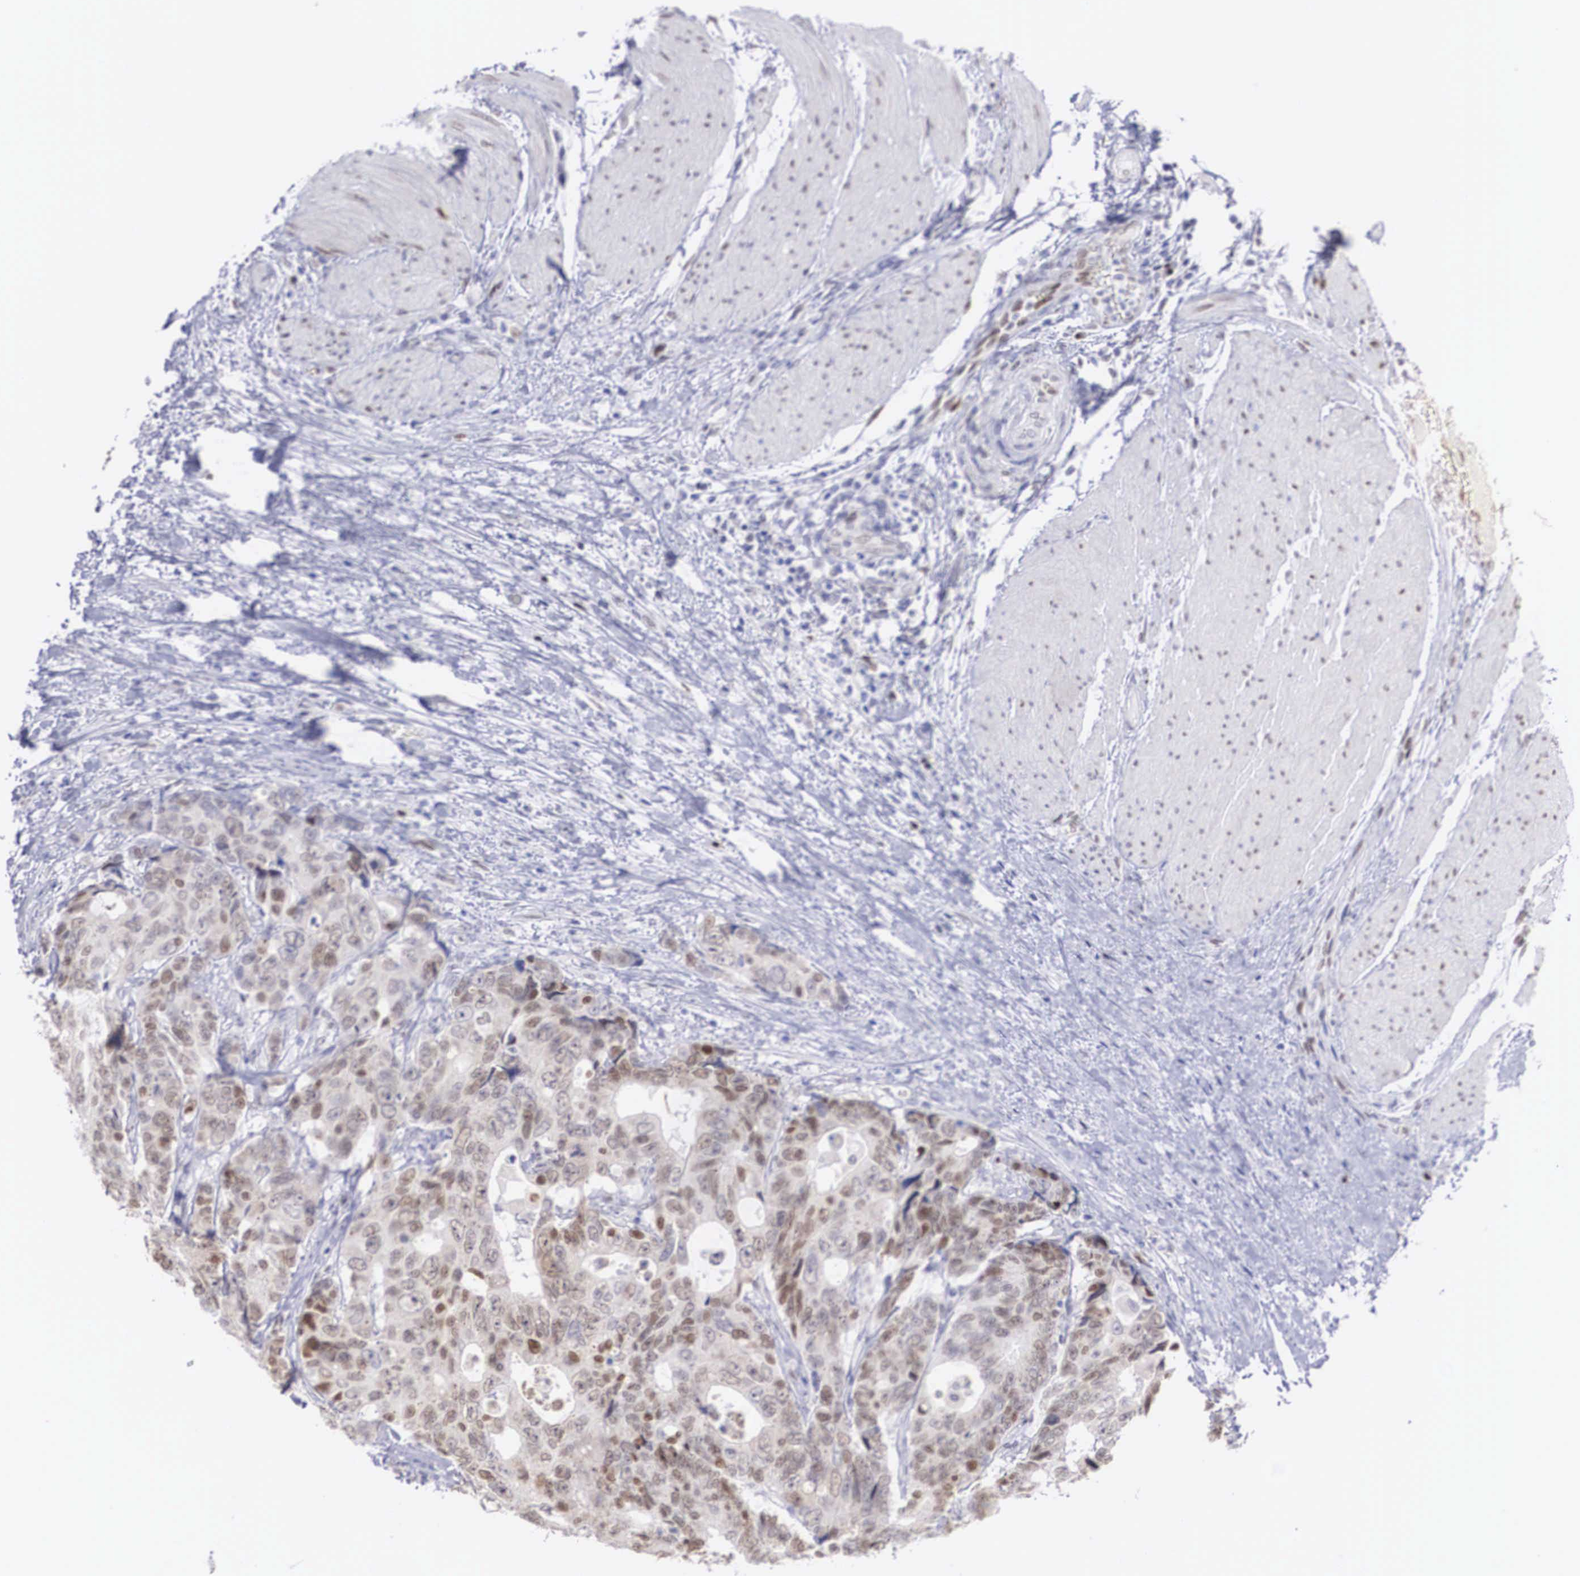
{"staining": {"intensity": "weak", "quantity": "25%-75%", "location": "nuclear"}, "tissue": "colorectal cancer", "cell_type": "Tumor cells", "image_type": "cancer", "snomed": [{"axis": "morphology", "description": "Adenocarcinoma, NOS"}, {"axis": "topography", "description": "Rectum"}], "caption": "DAB (3,3'-diaminobenzidine) immunohistochemical staining of human colorectal cancer (adenocarcinoma) displays weak nuclear protein expression in about 25%-75% of tumor cells.", "gene": "HMGN5", "patient": {"sex": "female", "age": 67}}